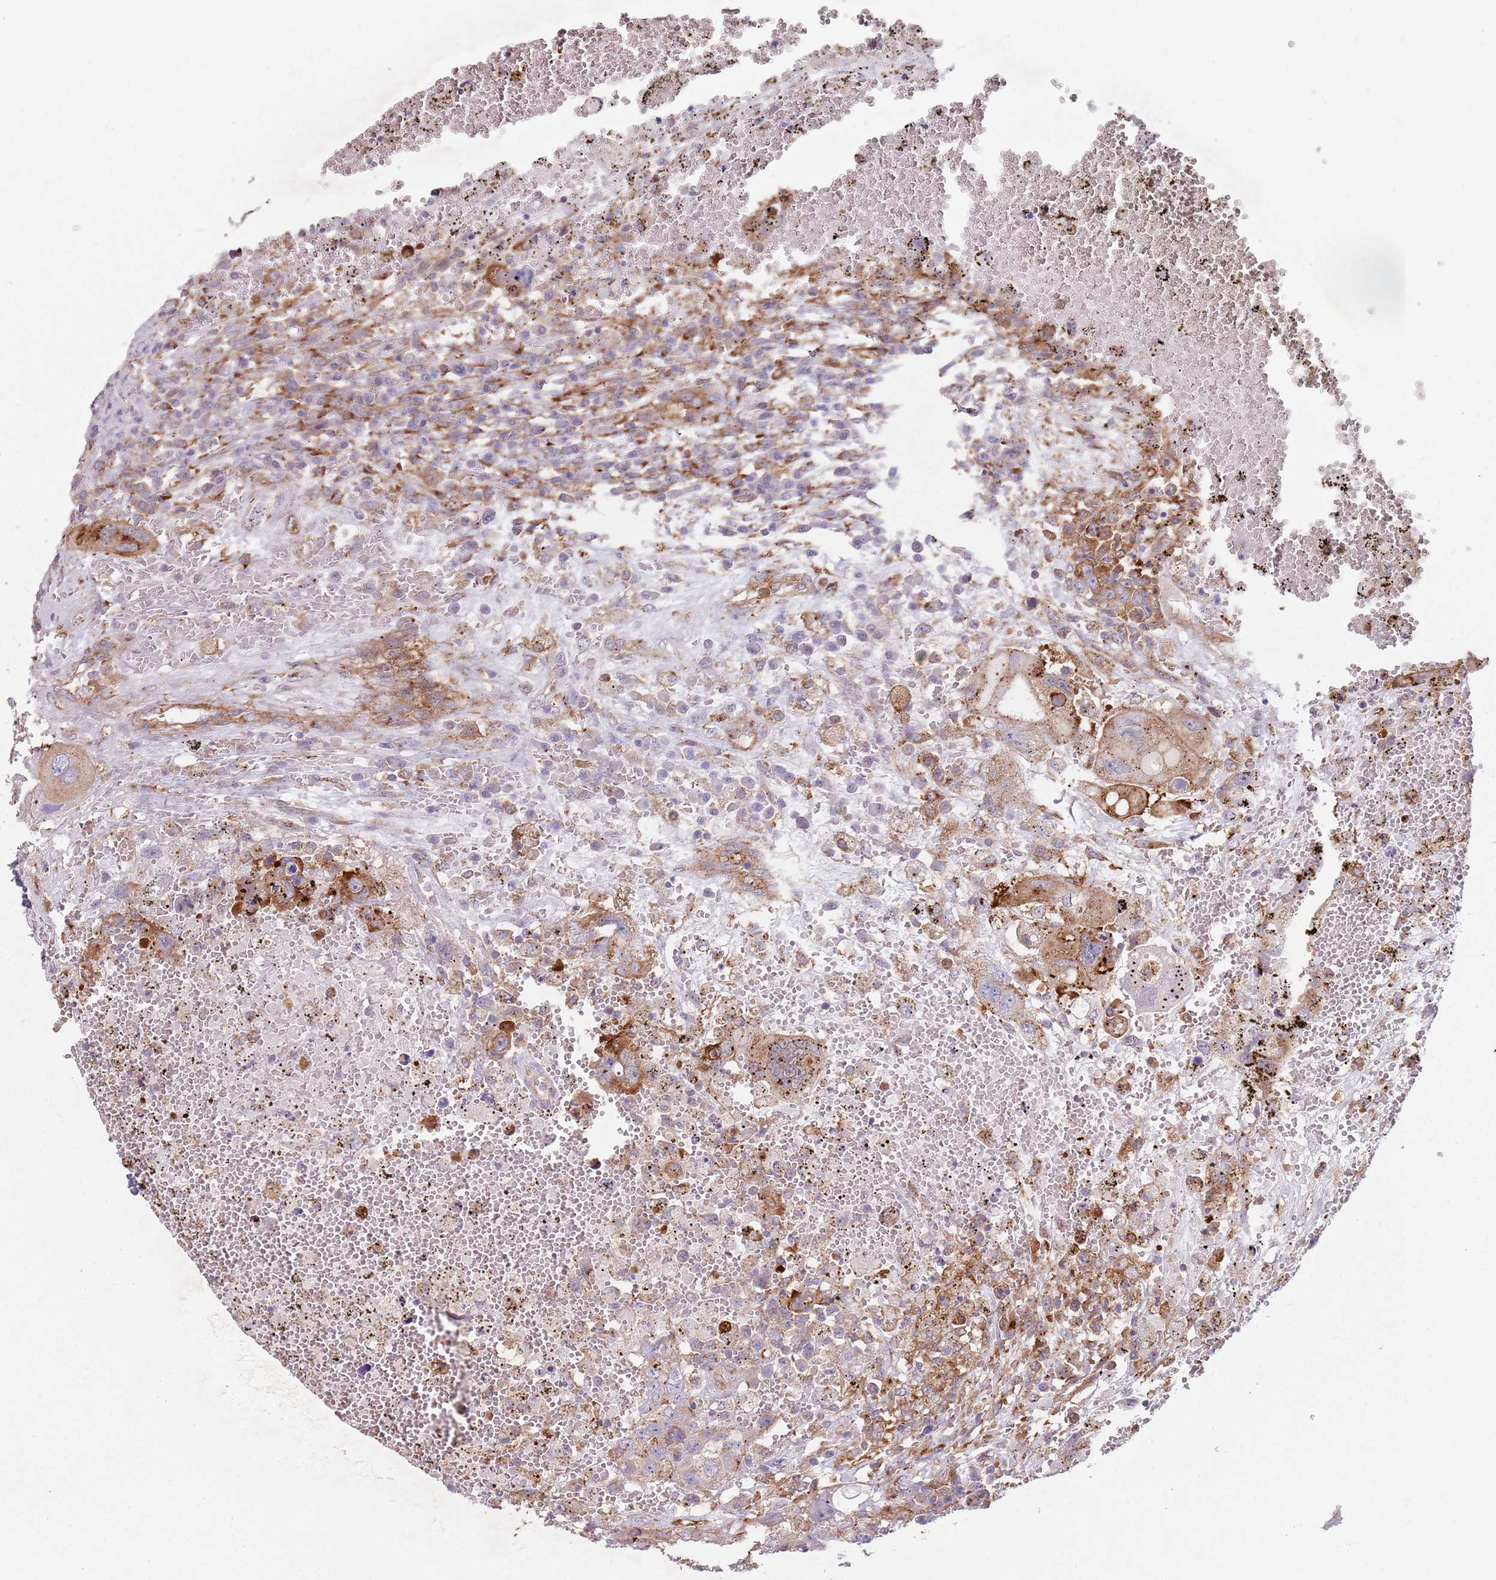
{"staining": {"intensity": "strong", "quantity": "25%-75%", "location": "cytoplasmic/membranous"}, "tissue": "testis cancer", "cell_type": "Tumor cells", "image_type": "cancer", "snomed": [{"axis": "morphology", "description": "Carcinoma, Embryonal, NOS"}, {"axis": "topography", "description": "Testis"}], "caption": "Human testis embryonal carcinoma stained with a brown dye shows strong cytoplasmic/membranous positive positivity in about 25%-75% of tumor cells.", "gene": "TPD52L2", "patient": {"sex": "male", "age": 26}}